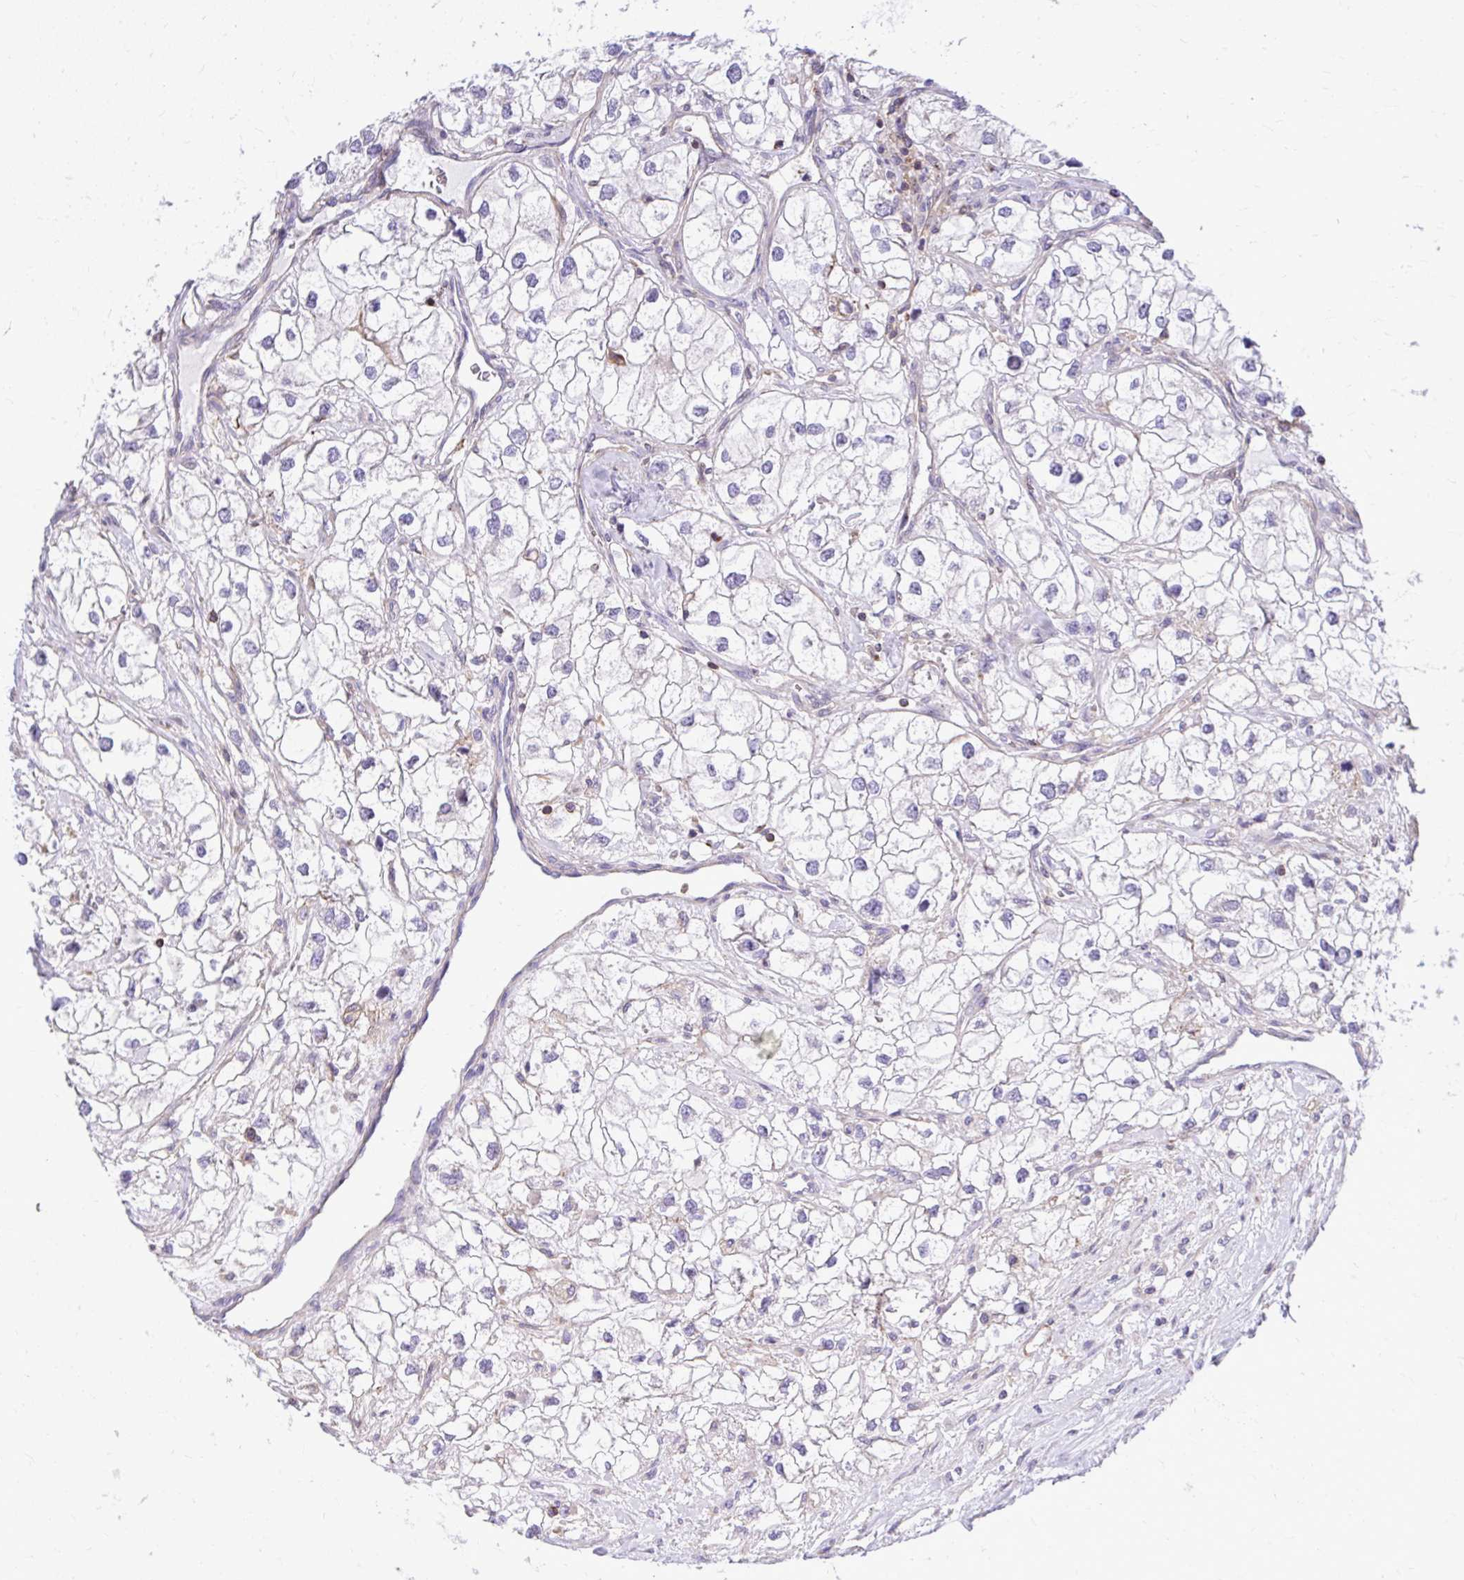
{"staining": {"intensity": "weak", "quantity": "<25%", "location": "cytoplasmic/membranous"}, "tissue": "renal cancer", "cell_type": "Tumor cells", "image_type": "cancer", "snomed": [{"axis": "morphology", "description": "Adenocarcinoma, NOS"}, {"axis": "topography", "description": "Kidney"}], "caption": "A photomicrograph of human renal adenocarcinoma is negative for staining in tumor cells.", "gene": "GRK4", "patient": {"sex": "male", "age": 59}}